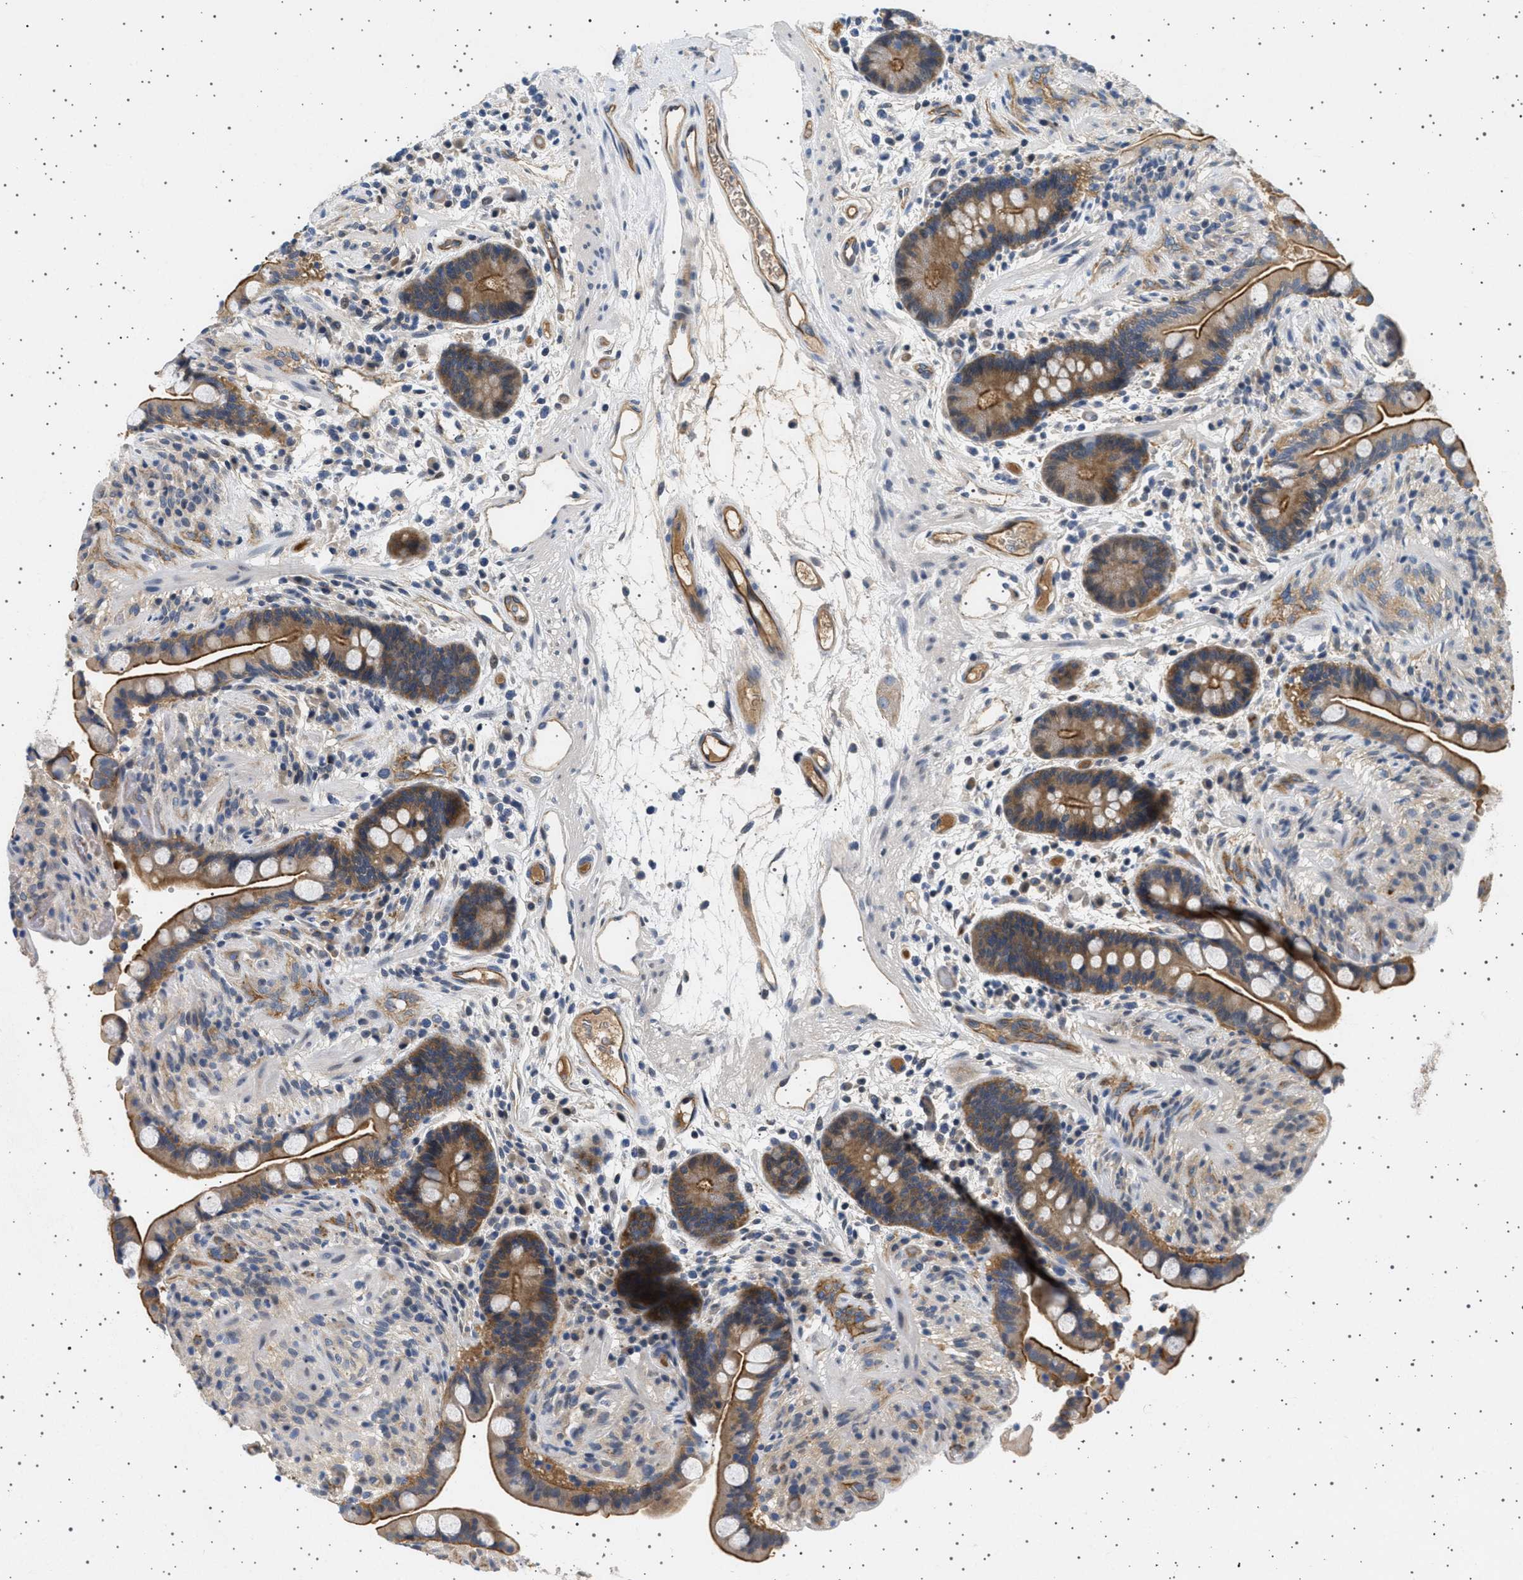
{"staining": {"intensity": "weak", "quantity": ">75%", "location": "cytoplasmic/membranous"}, "tissue": "colon", "cell_type": "Endothelial cells", "image_type": "normal", "snomed": [{"axis": "morphology", "description": "Normal tissue, NOS"}, {"axis": "topography", "description": "Colon"}], "caption": "Protein expression analysis of benign human colon reveals weak cytoplasmic/membranous positivity in about >75% of endothelial cells.", "gene": "PLPP6", "patient": {"sex": "male", "age": 73}}